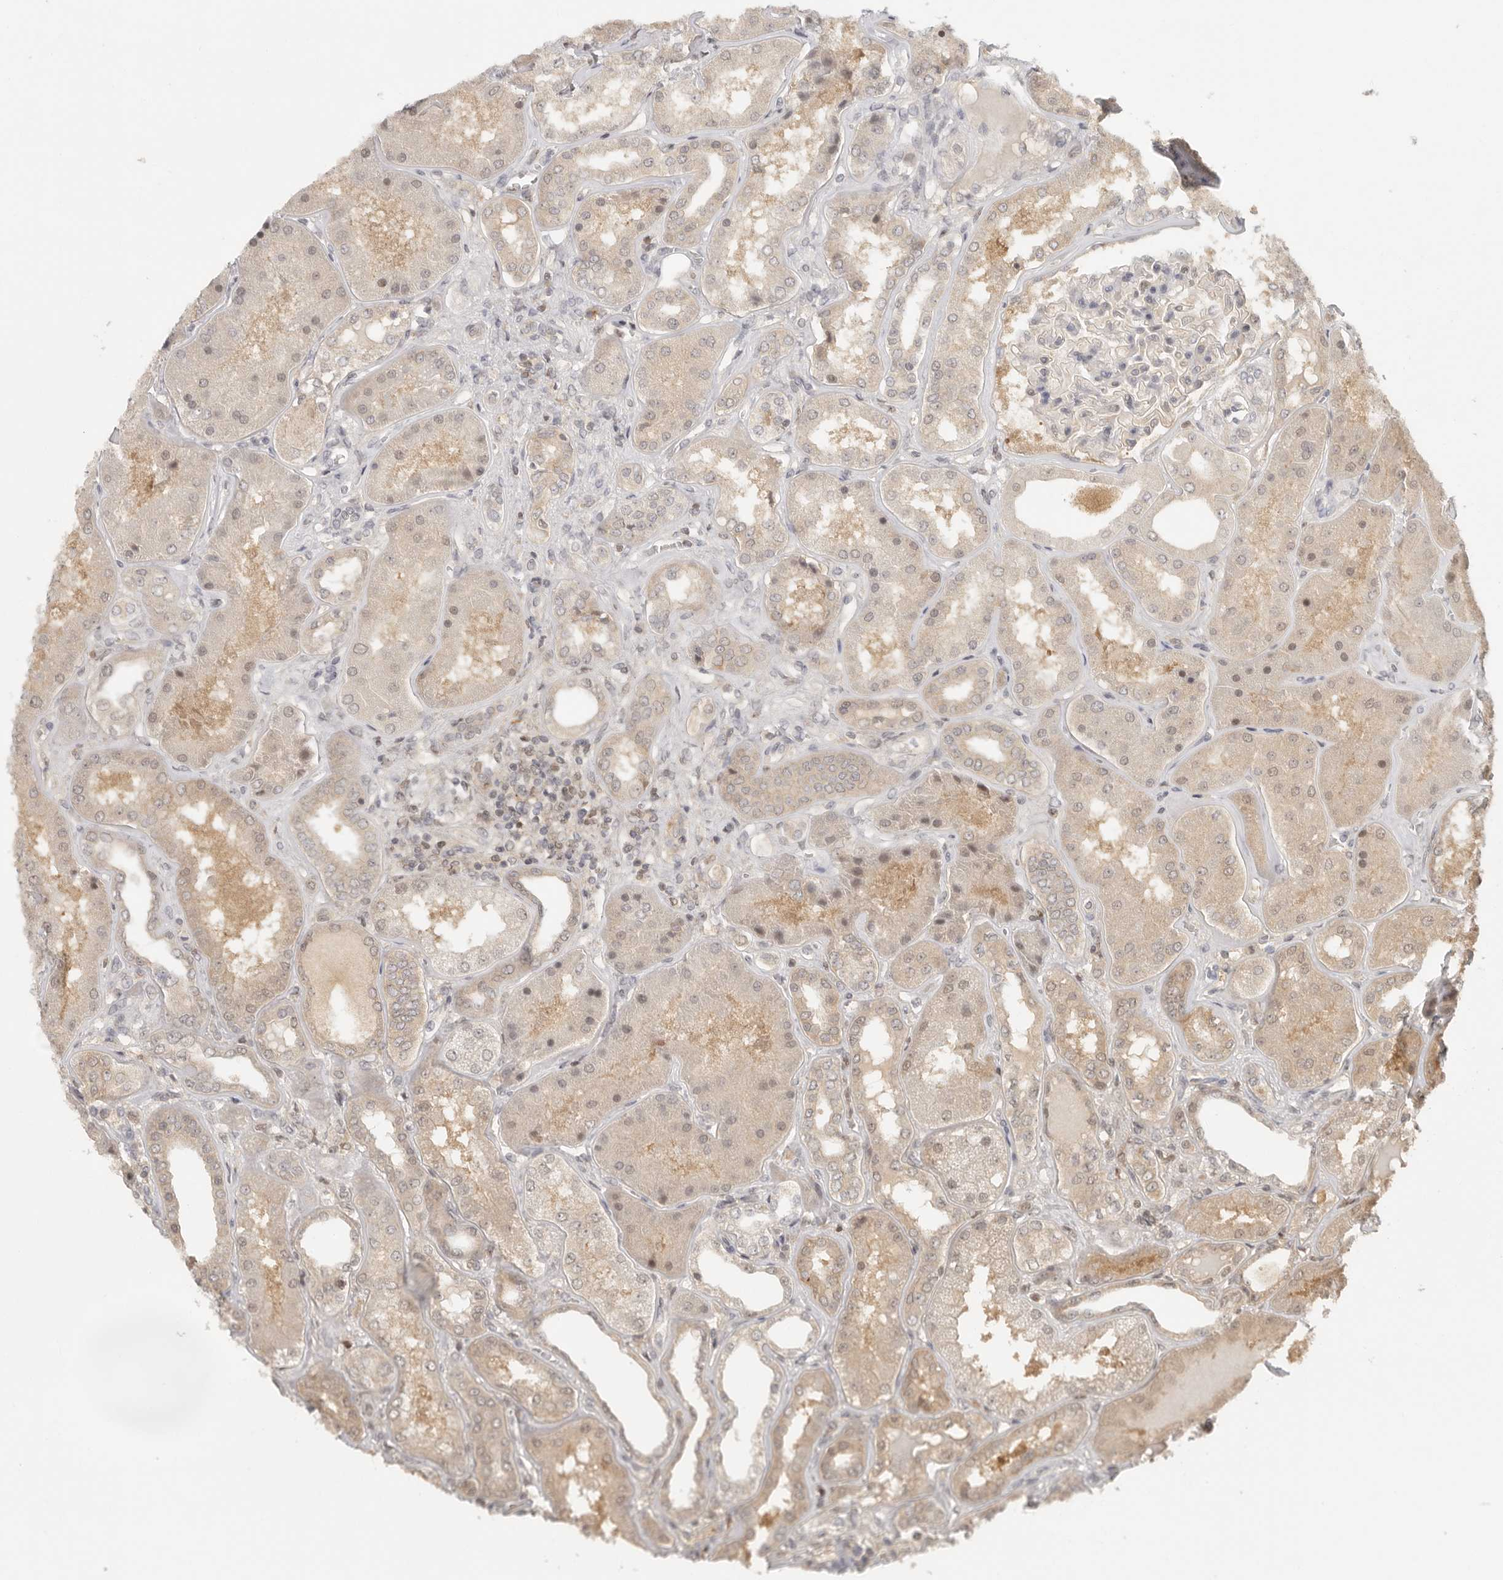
{"staining": {"intensity": "weak", "quantity": "25%-75%", "location": "cytoplasmic/membranous,nuclear"}, "tissue": "kidney", "cell_type": "Cells in glomeruli", "image_type": "normal", "snomed": [{"axis": "morphology", "description": "Normal tissue, NOS"}, {"axis": "topography", "description": "Kidney"}], "caption": "A high-resolution photomicrograph shows immunohistochemistry staining of unremarkable kidney, which shows weak cytoplasmic/membranous,nuclear expression in approximately 25%-75% of cells in glomeruli.", "gene": "PSMA5", "patient": {"sex": "female", "age": 56}}